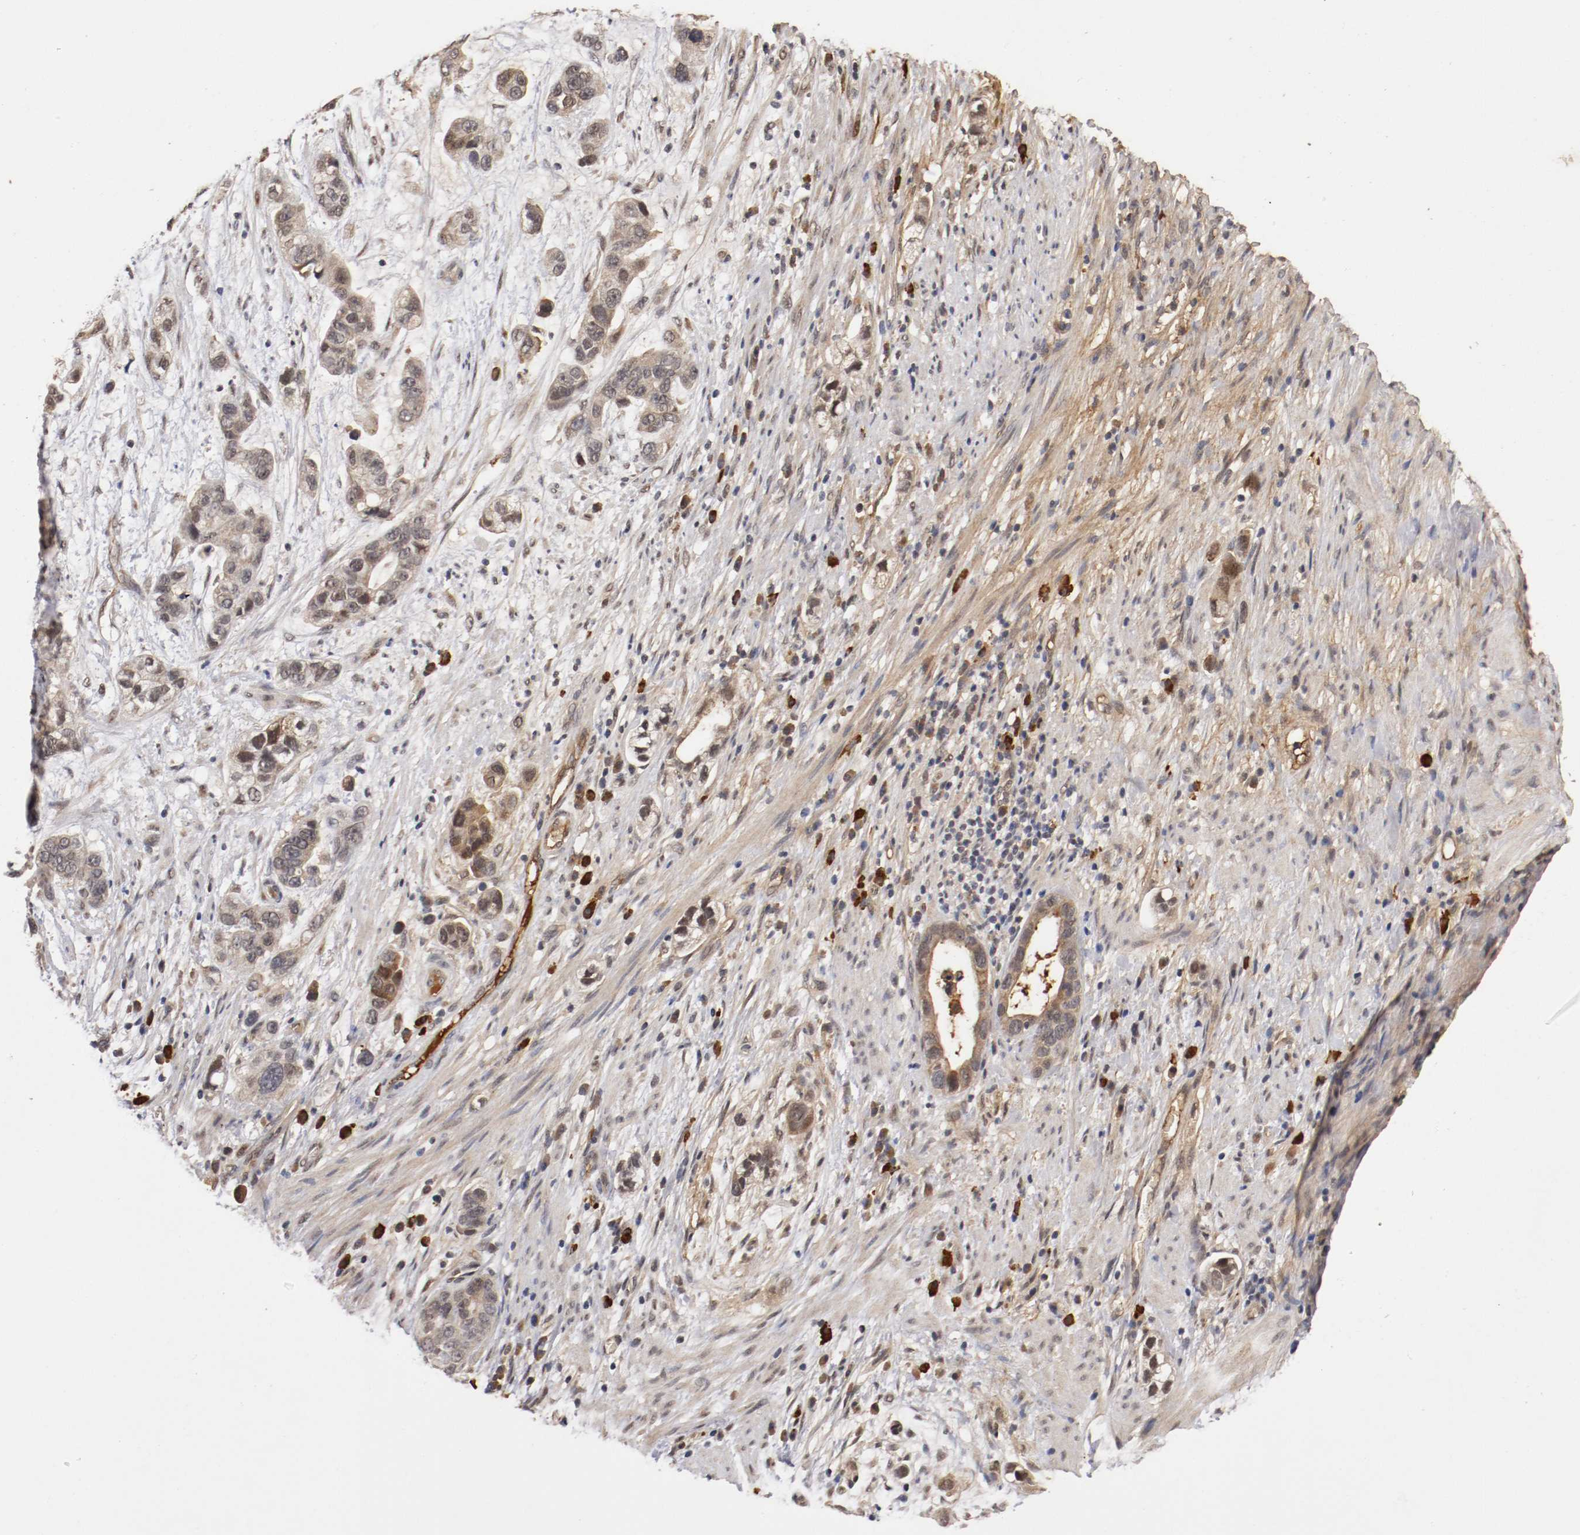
{"staining": {"intensity": "weak", "quantity": ">75%", "location": "cytoplasmic/membranous,nuclear"}, "tissue": "stomach cancer", "cell_type": "Tumor cells", "image_type": "cancer", "snomed": [{"axis": "morphology", "description": "Adenocarcinoma, NOS"}, {"axis": "topography", "description": "Stomach, lower"}], "caption": "IHC micrograph of neoplastic tissue: stomach cancer (adenocarcinoma) stained using IHC demonstrates low levels of weak protein expression localized specifically in the cytoplasmic/membranous and nuclear of tumor cells, appearing as a cytoplasmic/membranous and nuclear brown color.", "gene": "DNMT3B", "patient": {"sex": "female", "age": 93}}